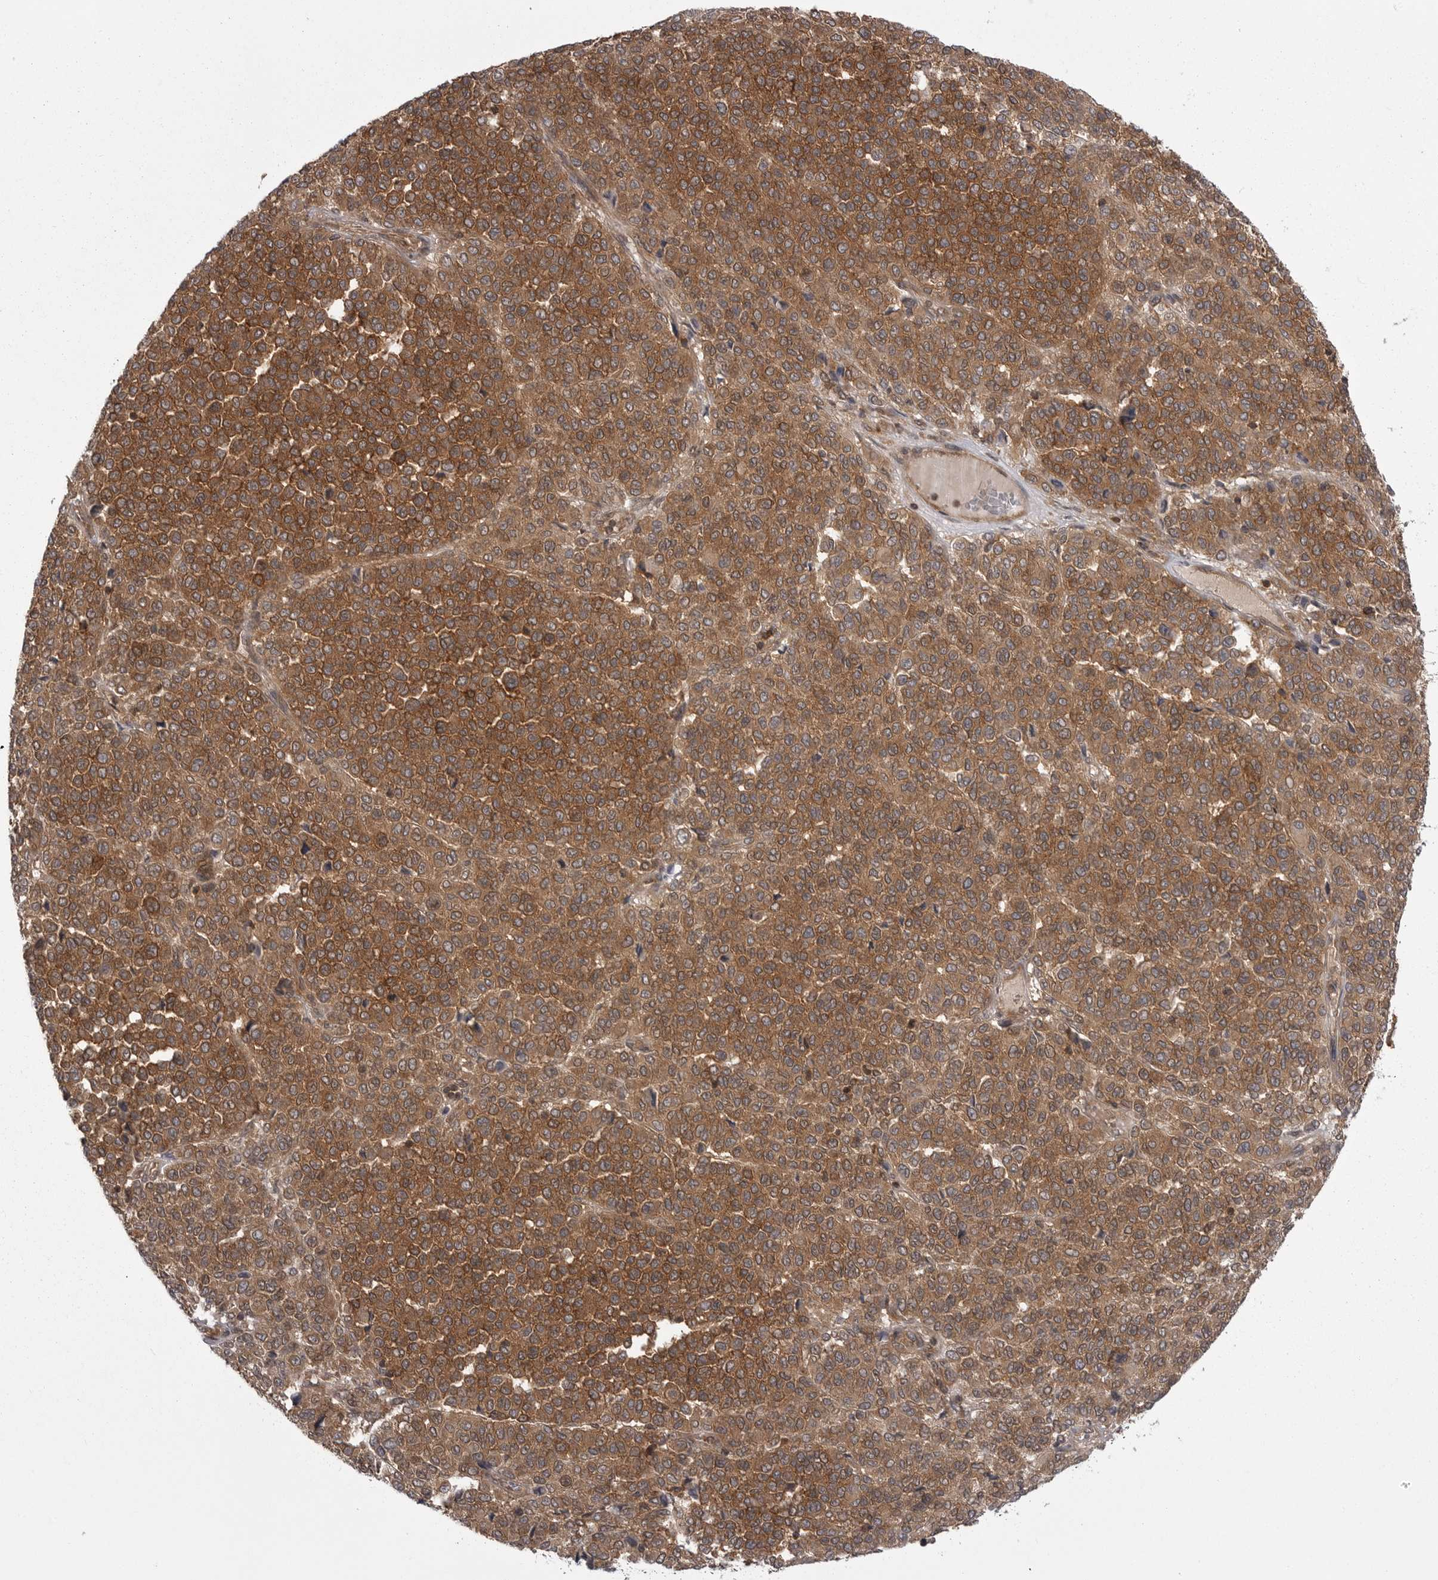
{"staining": {"intensity": "strong", "quantity": ">75%", "location": "cytoplasmic/membranous"}, "tissue": "melanoma", "cell_type": "Tumor cells", "image_type": "cancer", "snomed": [{"axis": "morphology", "description": "Malignant melanoma, Metastatic site"}, {"axis": "topography", "description": "Pancreas"}], "caption": "The immunohistochemical stain labels strong cytoplasmic/membranous expression in tumor cells of melanoma tissue.", "gene": "STK24", "patient": {"sex": "female", "age": 30}}